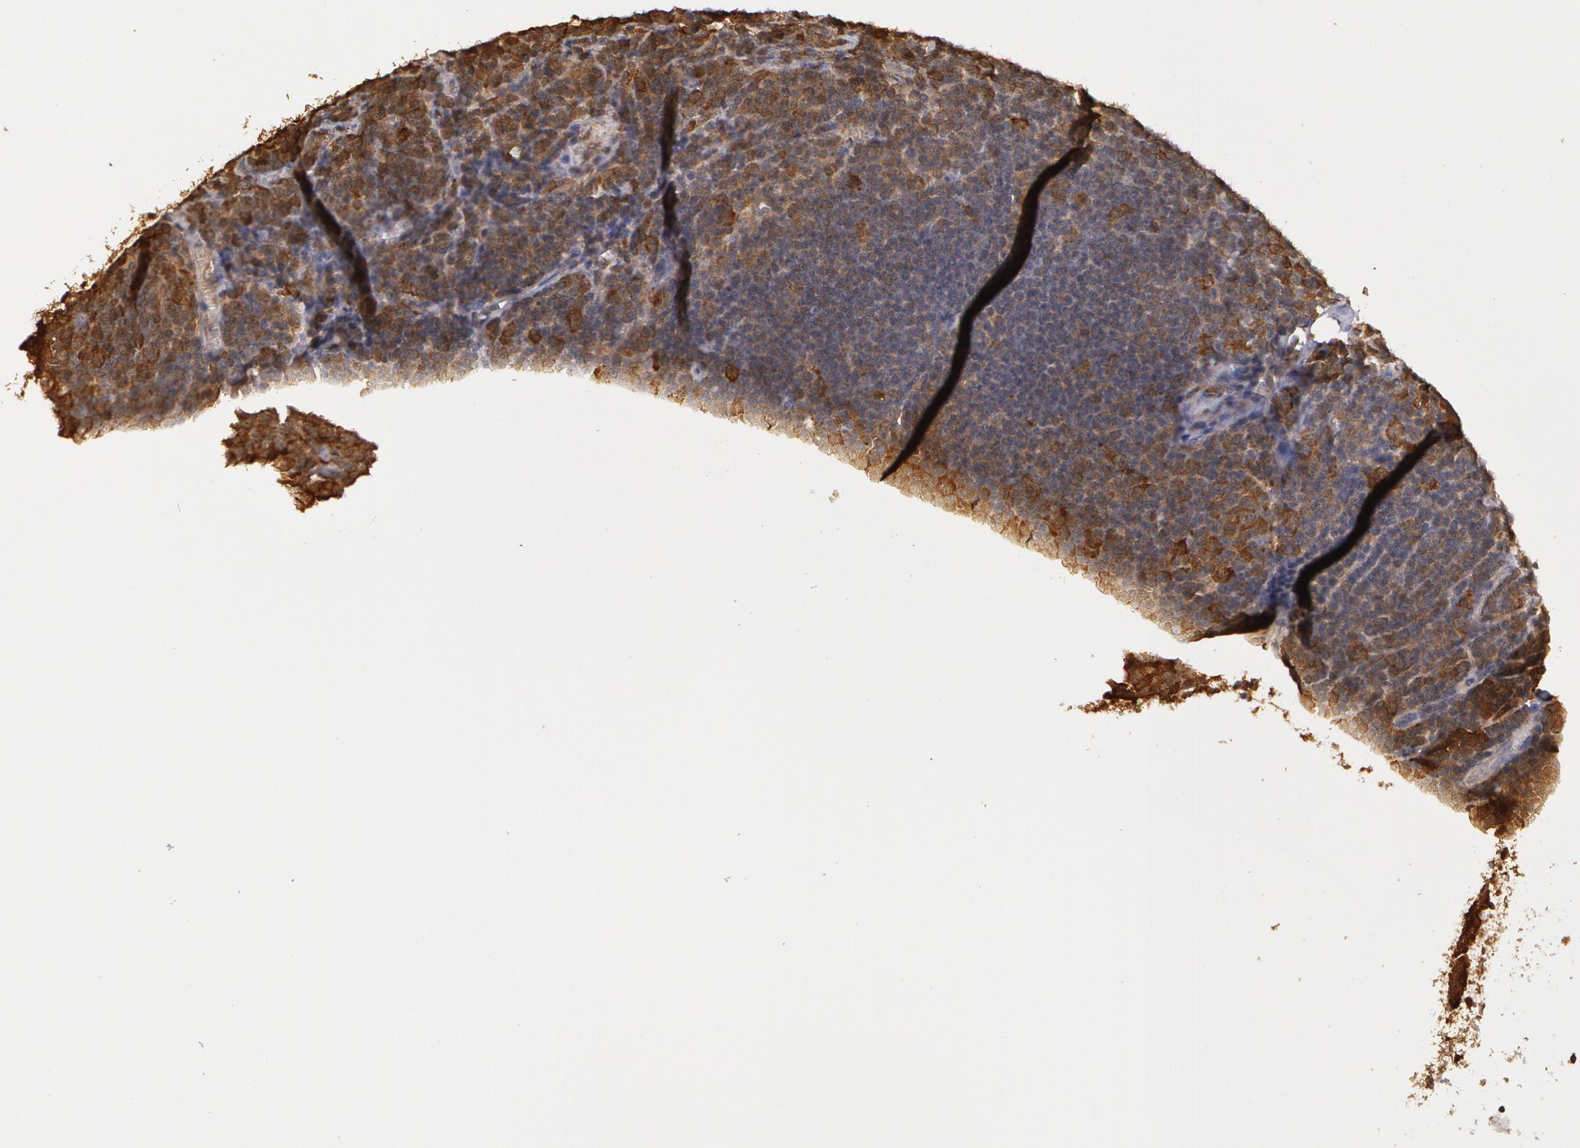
{"staining": {"intensity": "weak", "quantity": ">75%", "location": "cytoplasmic/membranous"}, "tissue": "lymphoma", "cell_type": "Tumor cells", "image_type": "cancer", "snomed": [{"axis": "morphology", "description": "Malignant lymphoma, non-Hodgkin's type, Low grade"}, {"axis": "topography", "description": "Lymph node"}], "caption": "Protein analysis of lymphoma tissue displays weak cytoplasmic/membranous positivity in approximately >75% of tumor cells.", "gene": "AHSA1", "patient": {"sex": "male", "age": 74}}